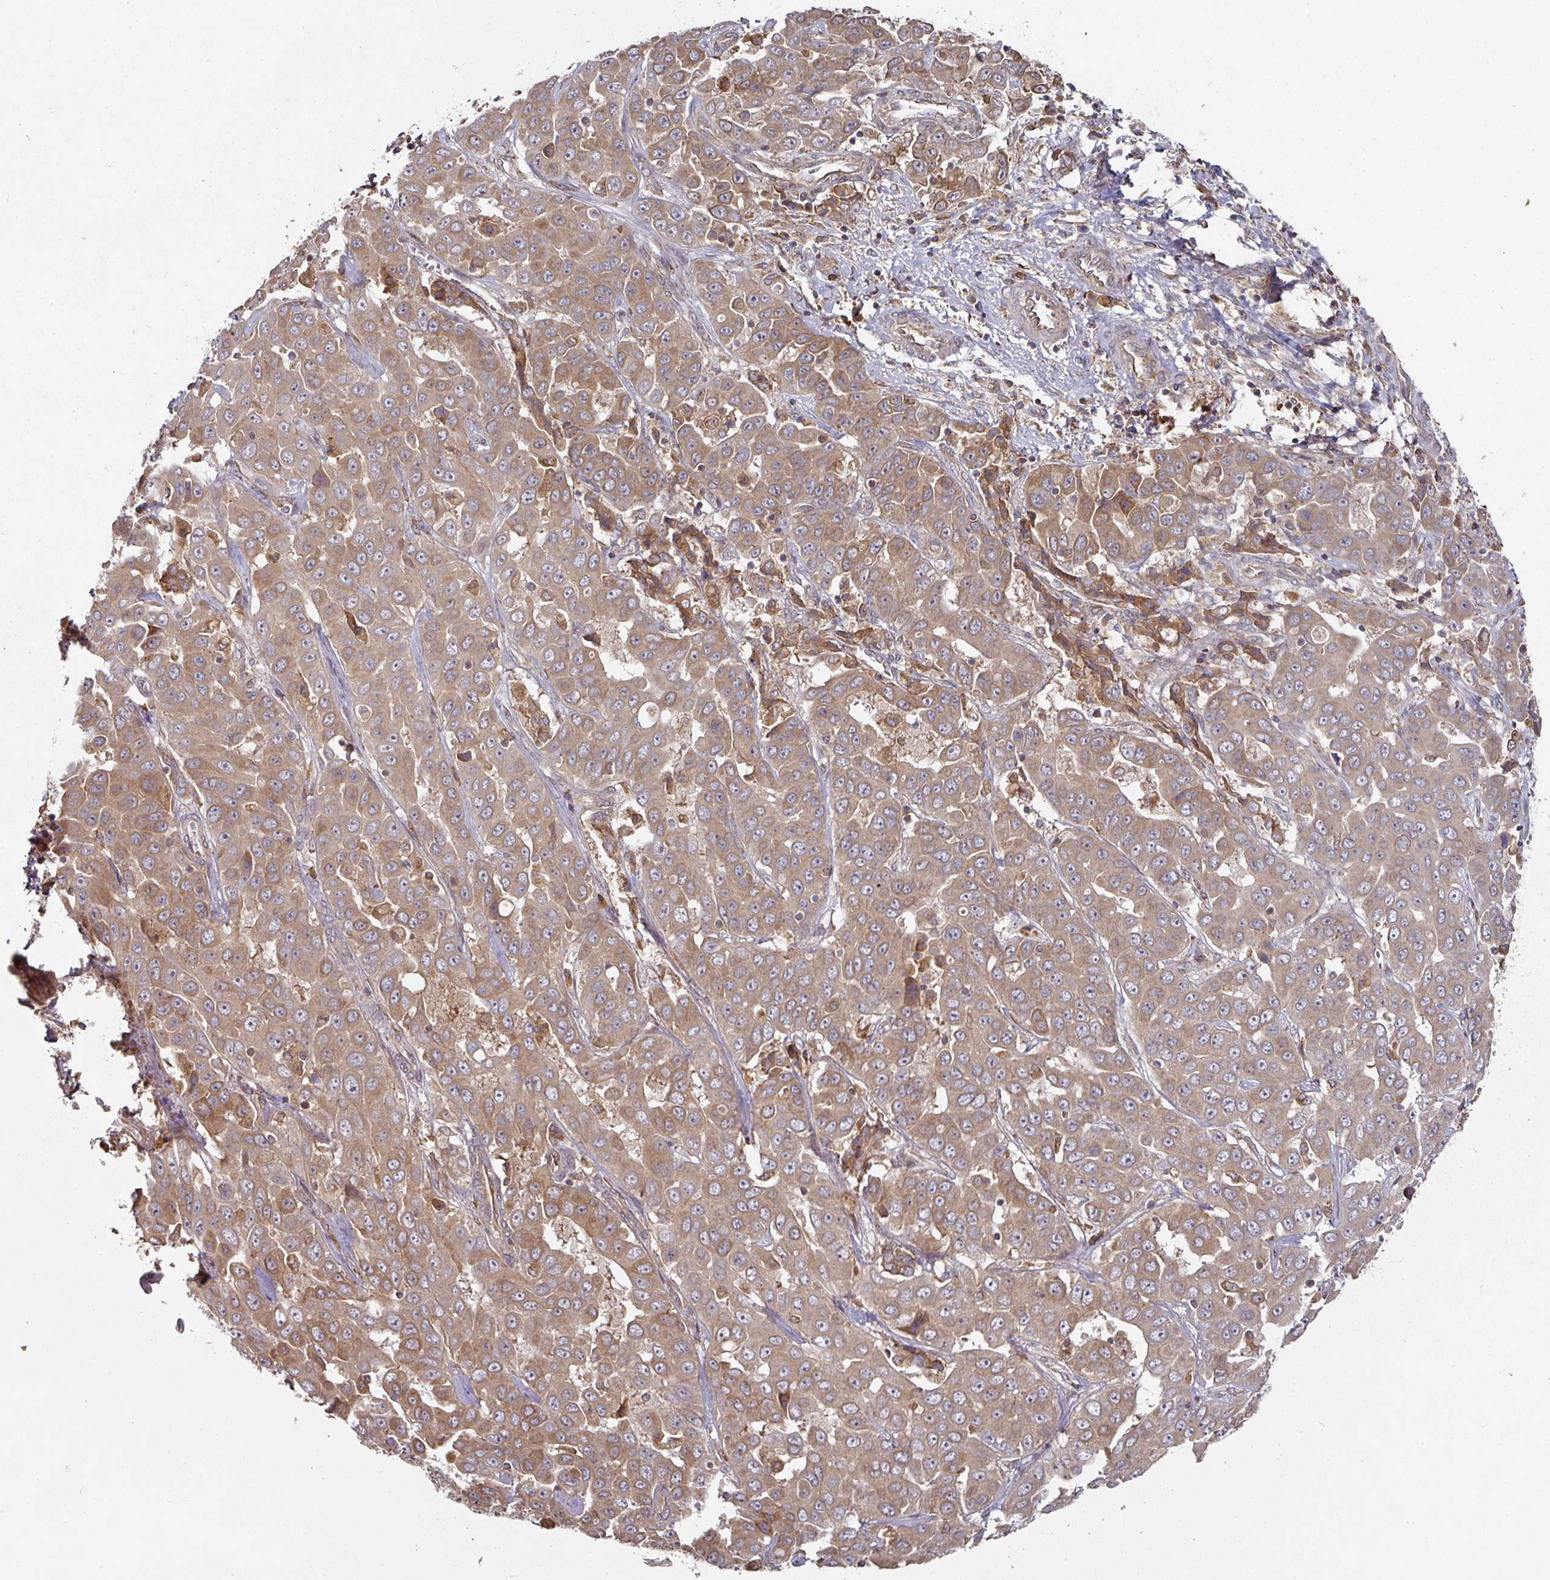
{"staining": {"intensity": "moderate", "quantity": ">75%", "location": "cytoplasmic/membranous"}, "tissue": "liver cancer", "cell_type": "Tumor cells", "image_type": "cancer", "snomed": [{"axis": "morphology", "description": "Cholangiocarcinoma"}, {"axis": "topography", "description": "Liver"}], "caption": "Brown immunohistochemical staining in cholangiocarcinoma (liver) displays moderate cytoplasmic/membranous positivity in approximately >75% of tumor cells.", "gene": "CEP95", "patient": {"sex": "female", "age": 52}}